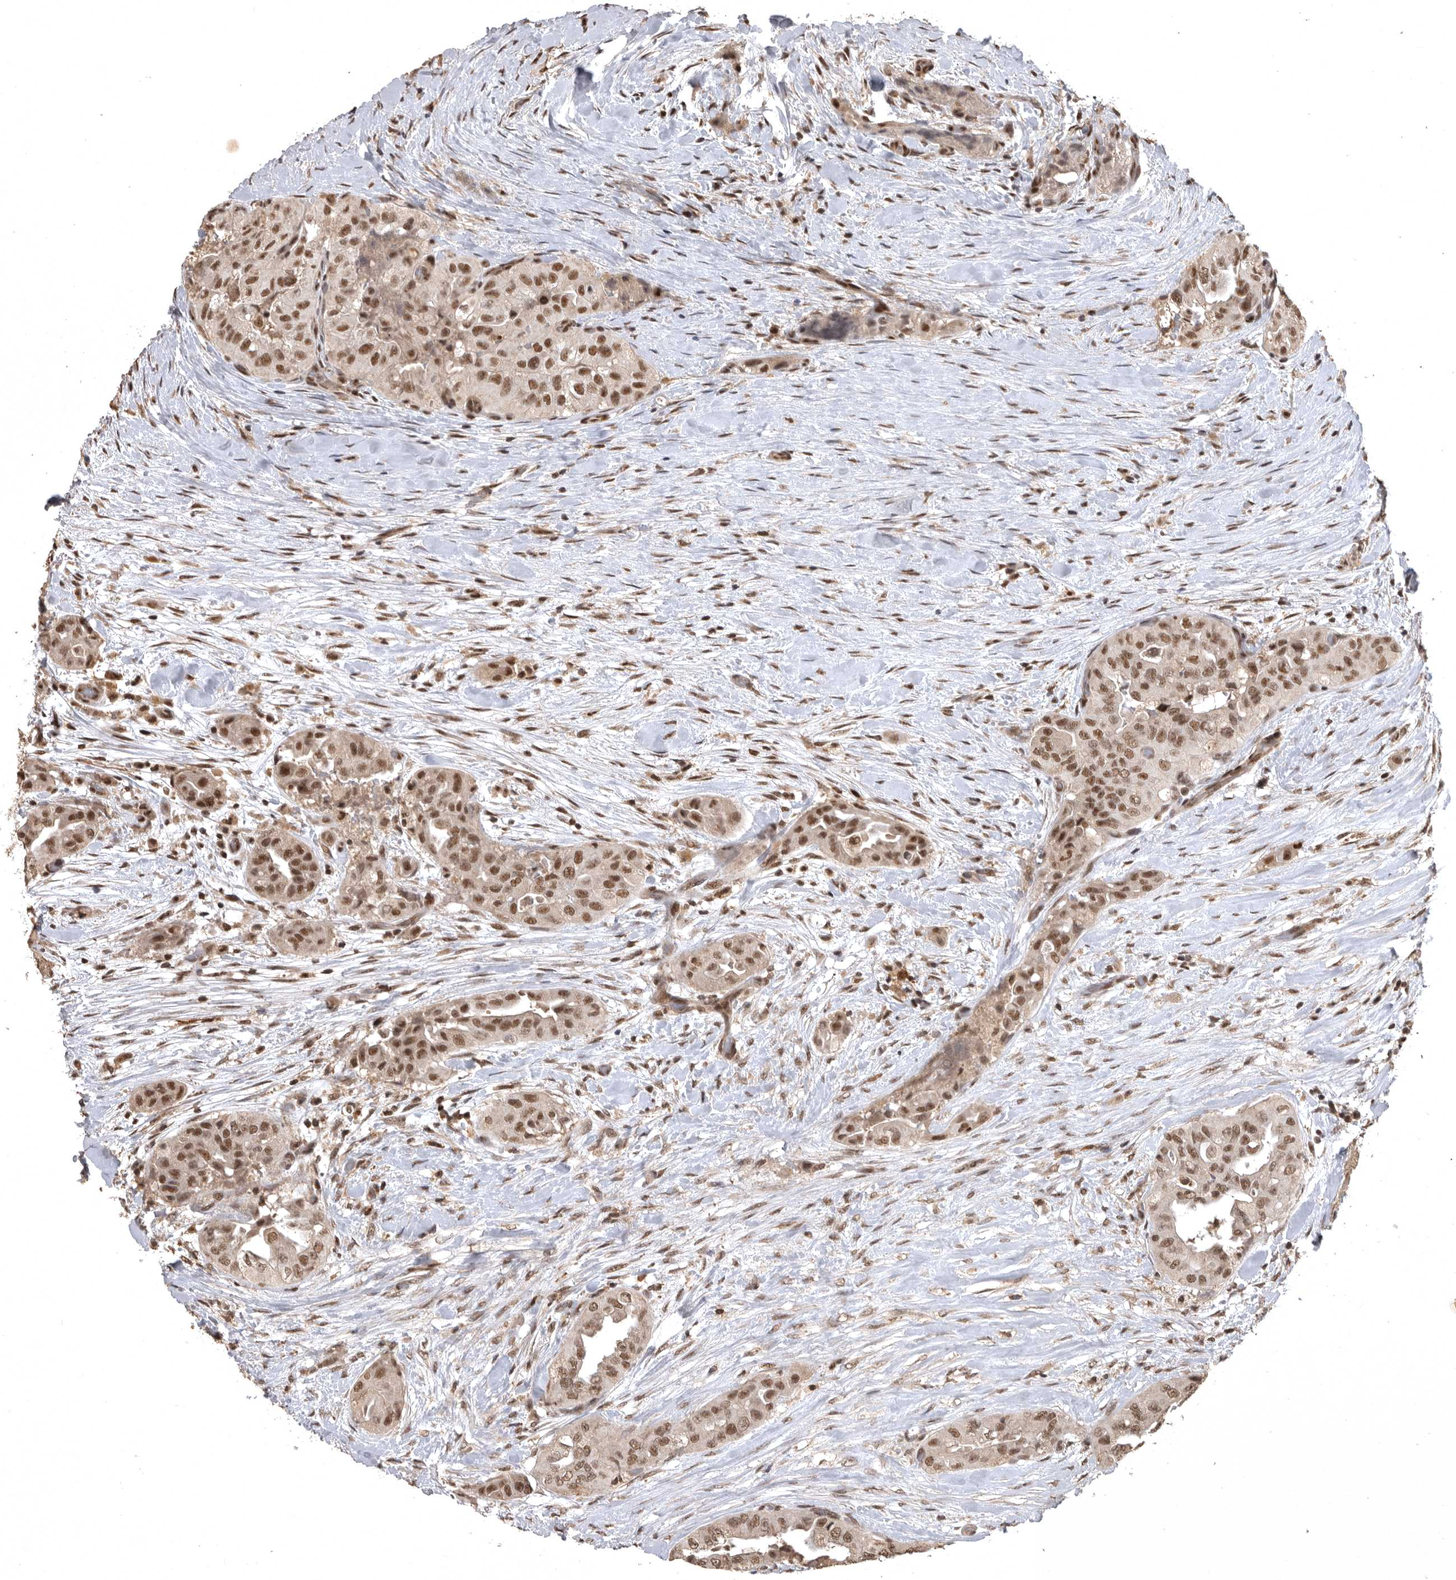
{"staining": {"intensity": "moderate", "quantity": ">75%", "location": "nuclear"}, "tissue": "thyroid cancer", "cell_type": "Tumor cells", "image_type": "cancer", "snomed": [{"axis": "morphology", "description": "Papillary adenocarcinoma, NOS"}, {"axis": "topography", "description": "Thyroid gland"}], "caption": "Protein staining displays moderate nuclear staining in about >75% of tumor cells in papillary adenocarcinoma (thyroid).", "gene": "CBLL1", "patient": {"sex": "female", "age": 59}}